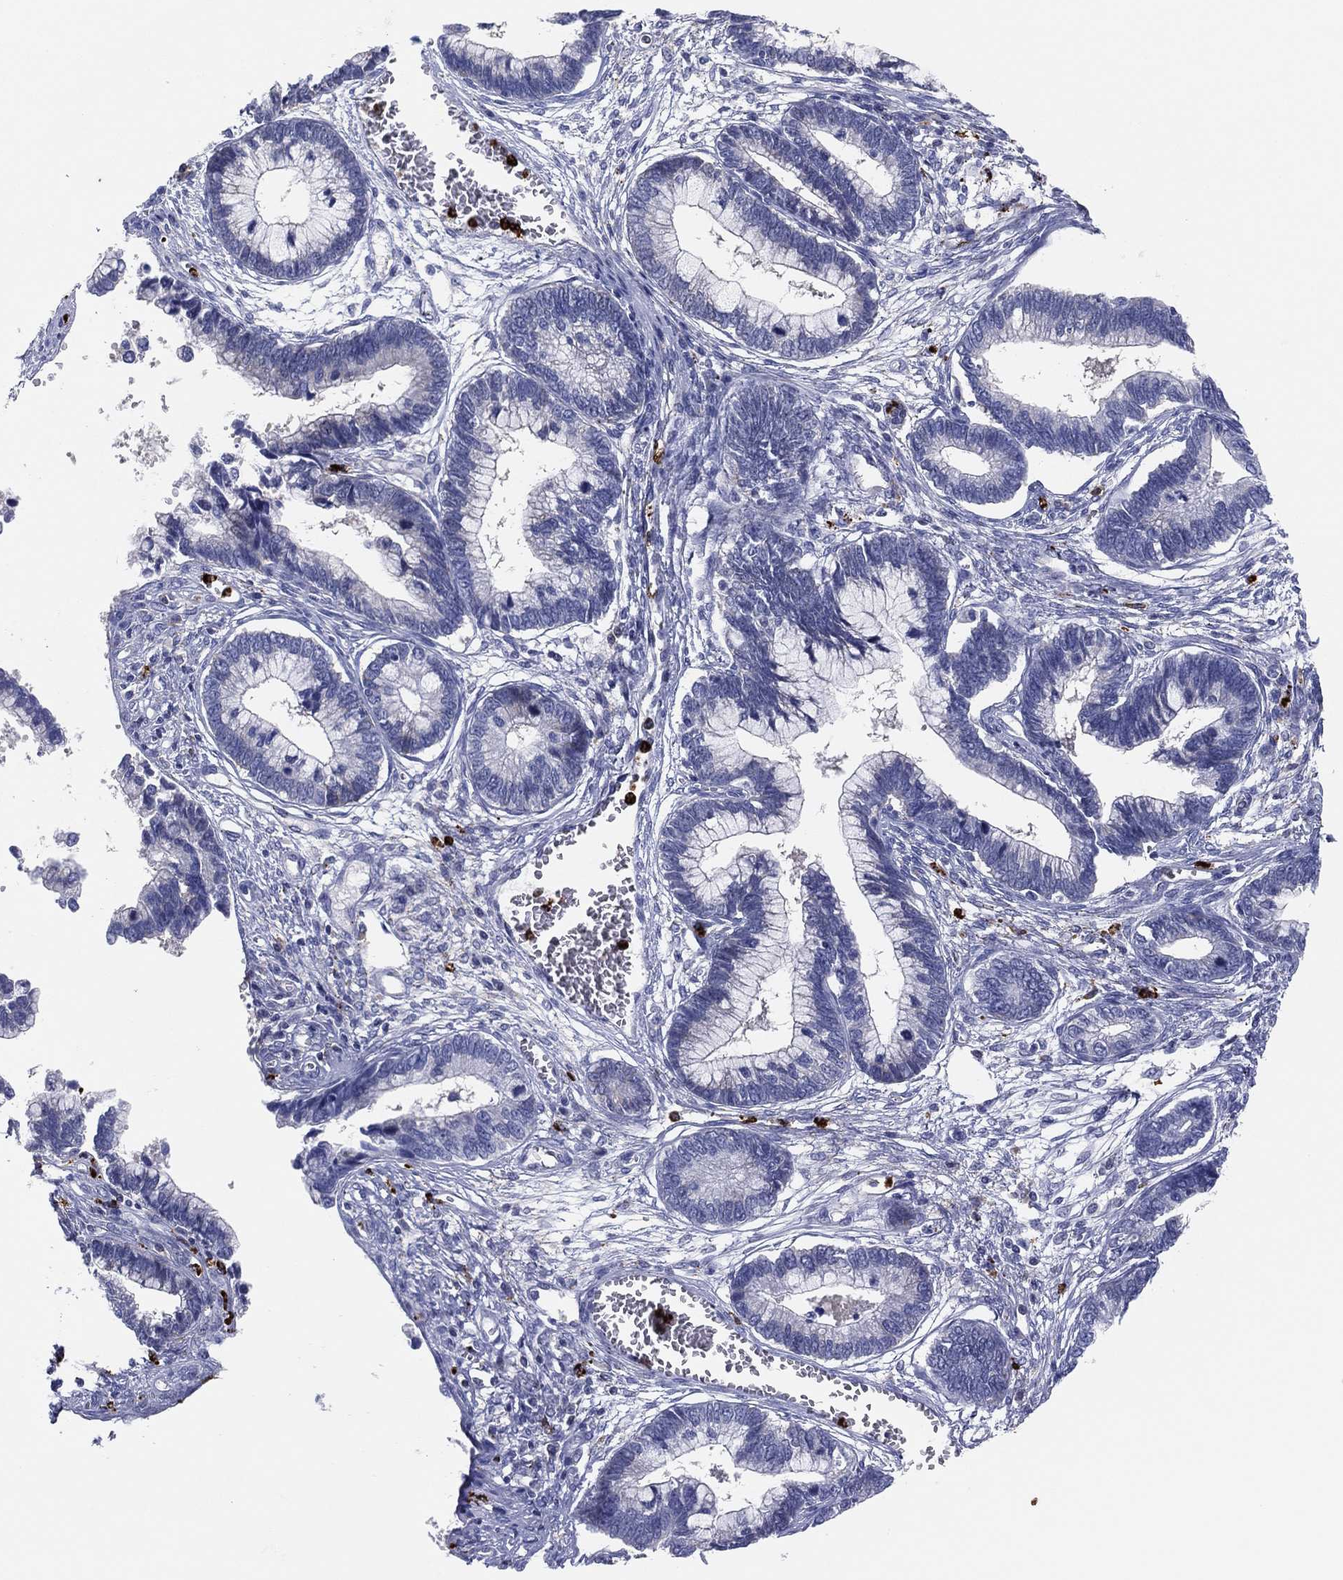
{"staining": {"intensity": "negative", "quantity": "none", "location": "none"}, "tissue": "cervical cancer", "cell_type": "Tumor cells", "image_type": "cancer", "snomed": [{"axis": "morphology", "description": "Adenocarcinoma, NOS"}, {"axis": "topography", "description": "Cervix"}], "caption": "Cervical adenocarcinoma stained for a protein using immunohistochemistry (IHC) displays no positivity tumor cells.", "gene": "PLAC8", "patient": {"sex": "female", "age": 44}}